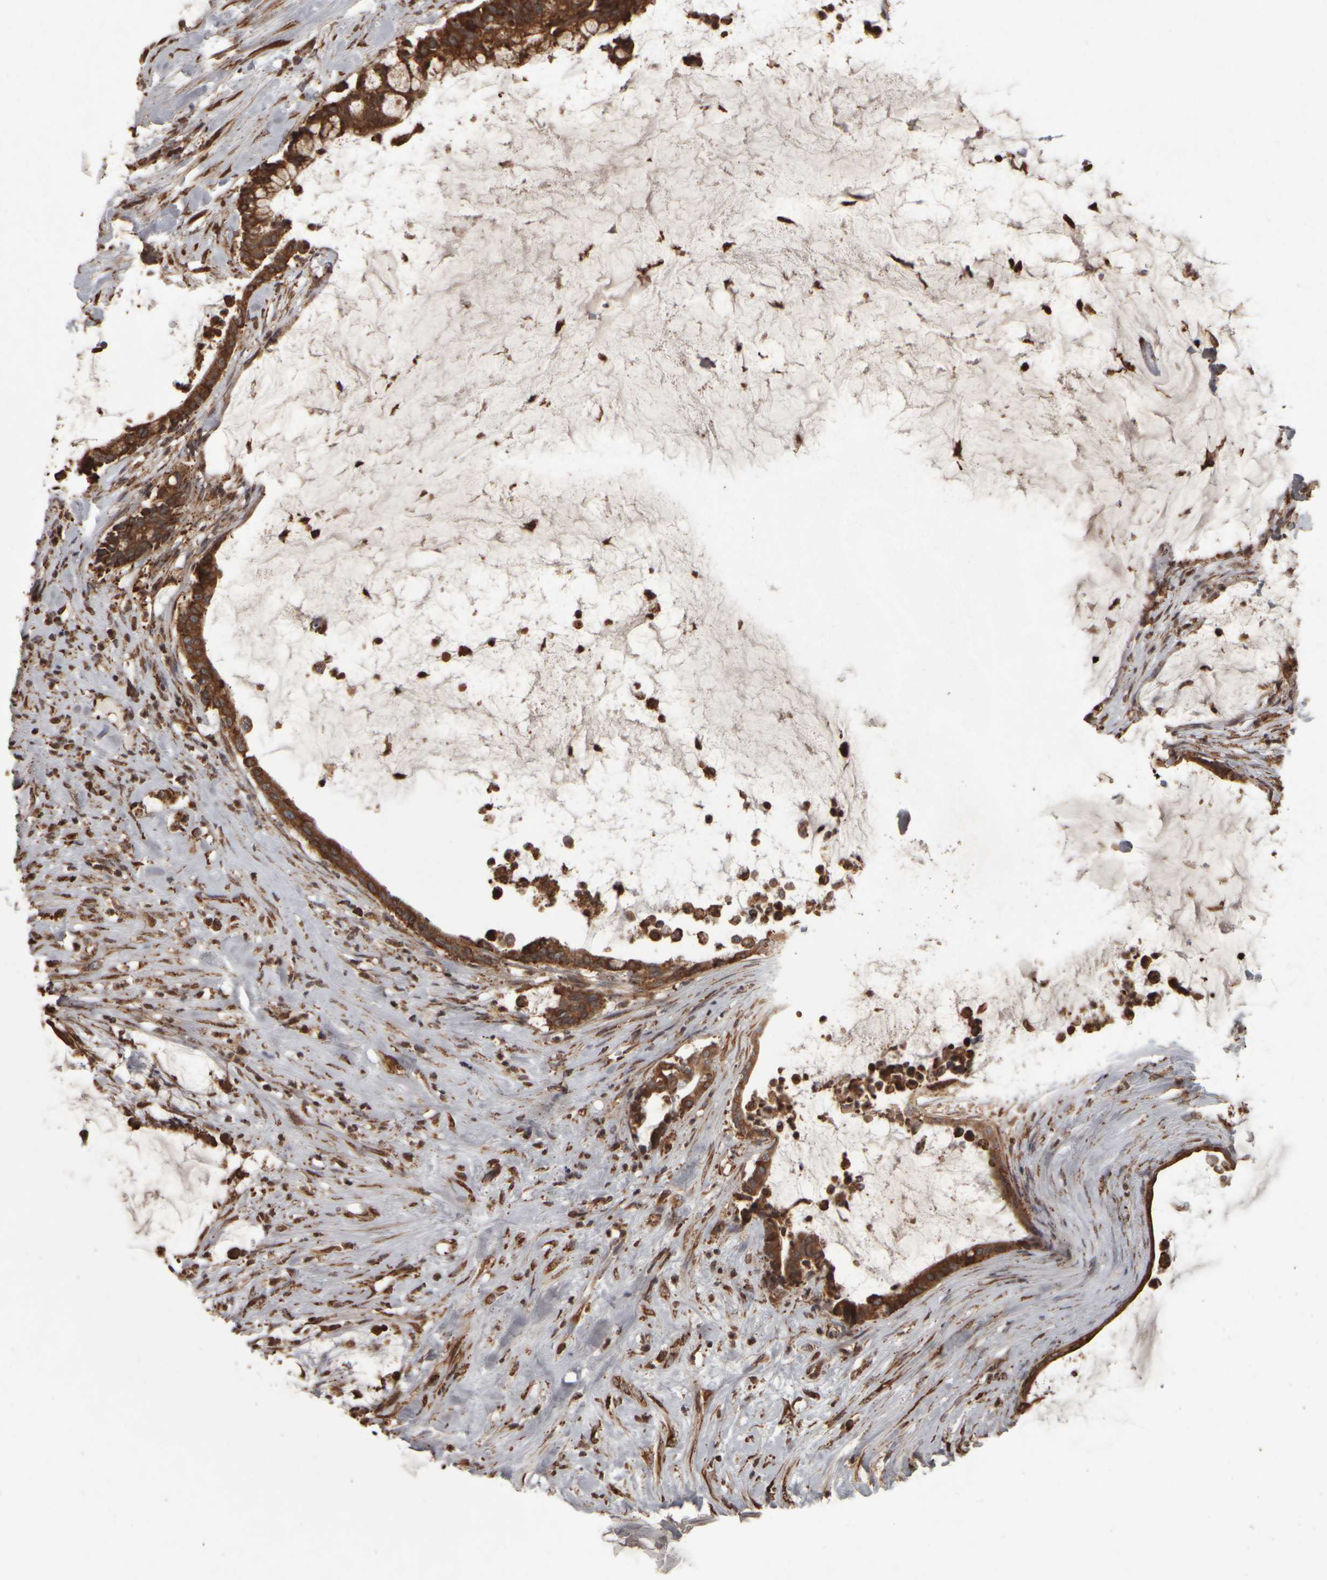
{"staining": {"intensity": "strong", "quantity": ">75%", "location": "cytoplasmic/membranous"}, "tissue": "pancreatic cancer", "cell_type": "Tumor cells", "image_type": "cancer", "snomed": [{"axis": "morphology", "description": "Adenocarcinoma, NOS"}, {"axis": "topography", "description": "Pancreas"}], "caption": "Immunohistochemical staining of pancreatic adenocarcinoma exhibits strong cytoplasmic/membranous protein staining in approximately >75% of tumor cells. (DAB (3,3'-diaminobenzidine) IHC with brightfield microscopy, high magnification).", "gene": "AGBL3", "patient": {"sex": "male", "age": 41}}